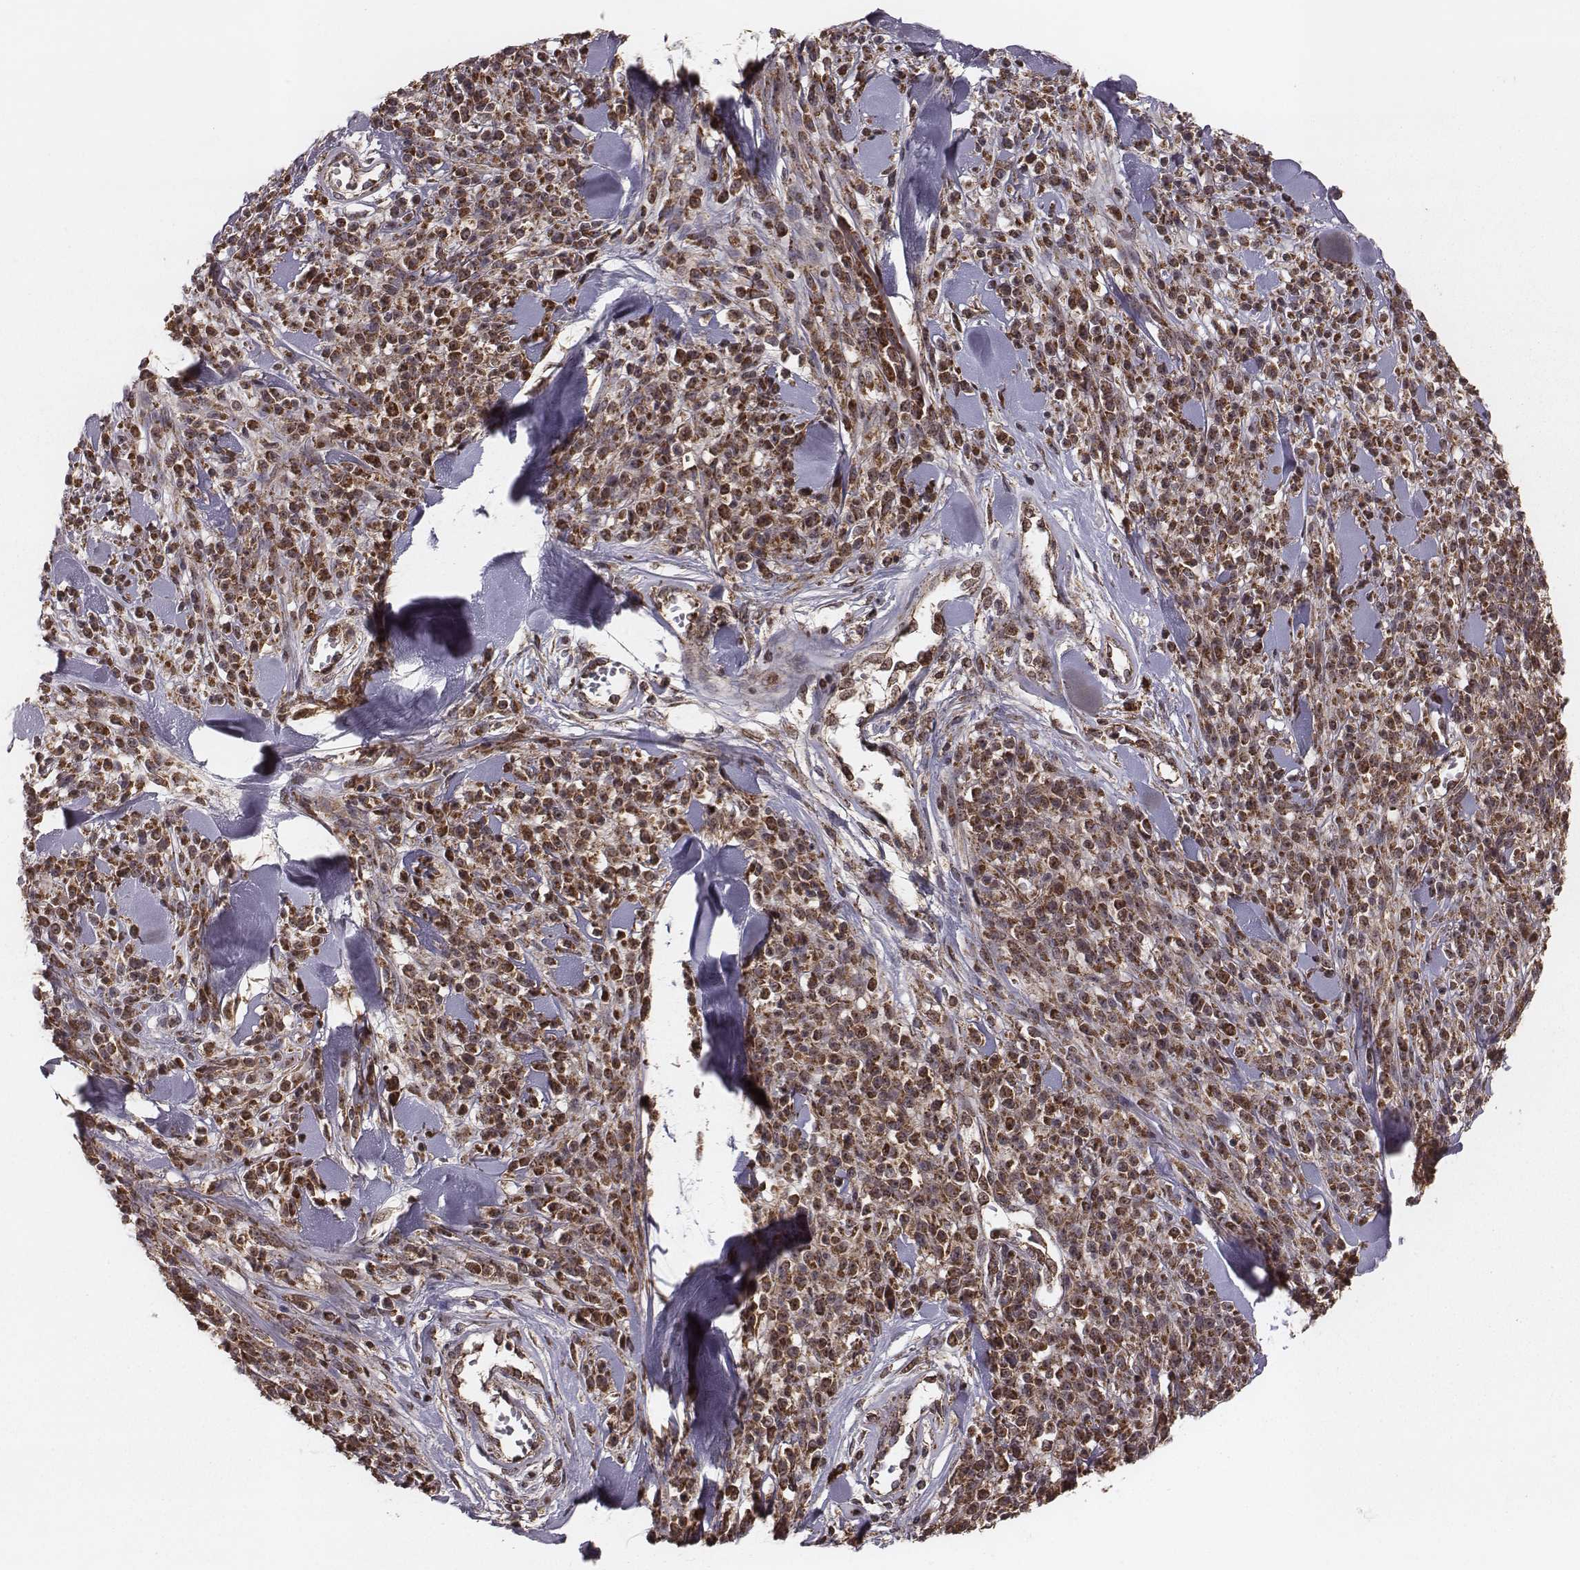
{"staining": {"intensity": "strong", "quantity": "25%-75%", "location": "cytoplasmic/membranous"}, "tissue": "melanoma", "cell_type": "Tumor cells", "image_type": "cancer", "snomed": [{"axis": "morphology", "description": "Malignant melanoma, NOS"}, {"axis": "topography", "description": "Skin"}, {"axis": "topography", "description": "Skin of trunk"}], "caption": "Human melanoma stained with a brown dye shows strong cytoplasmic/membranous positive staining in approximately 25%-75% of tumor cells.", "gene": "ZDHHC21", "patient": {"sex": "male", "age": 74}}